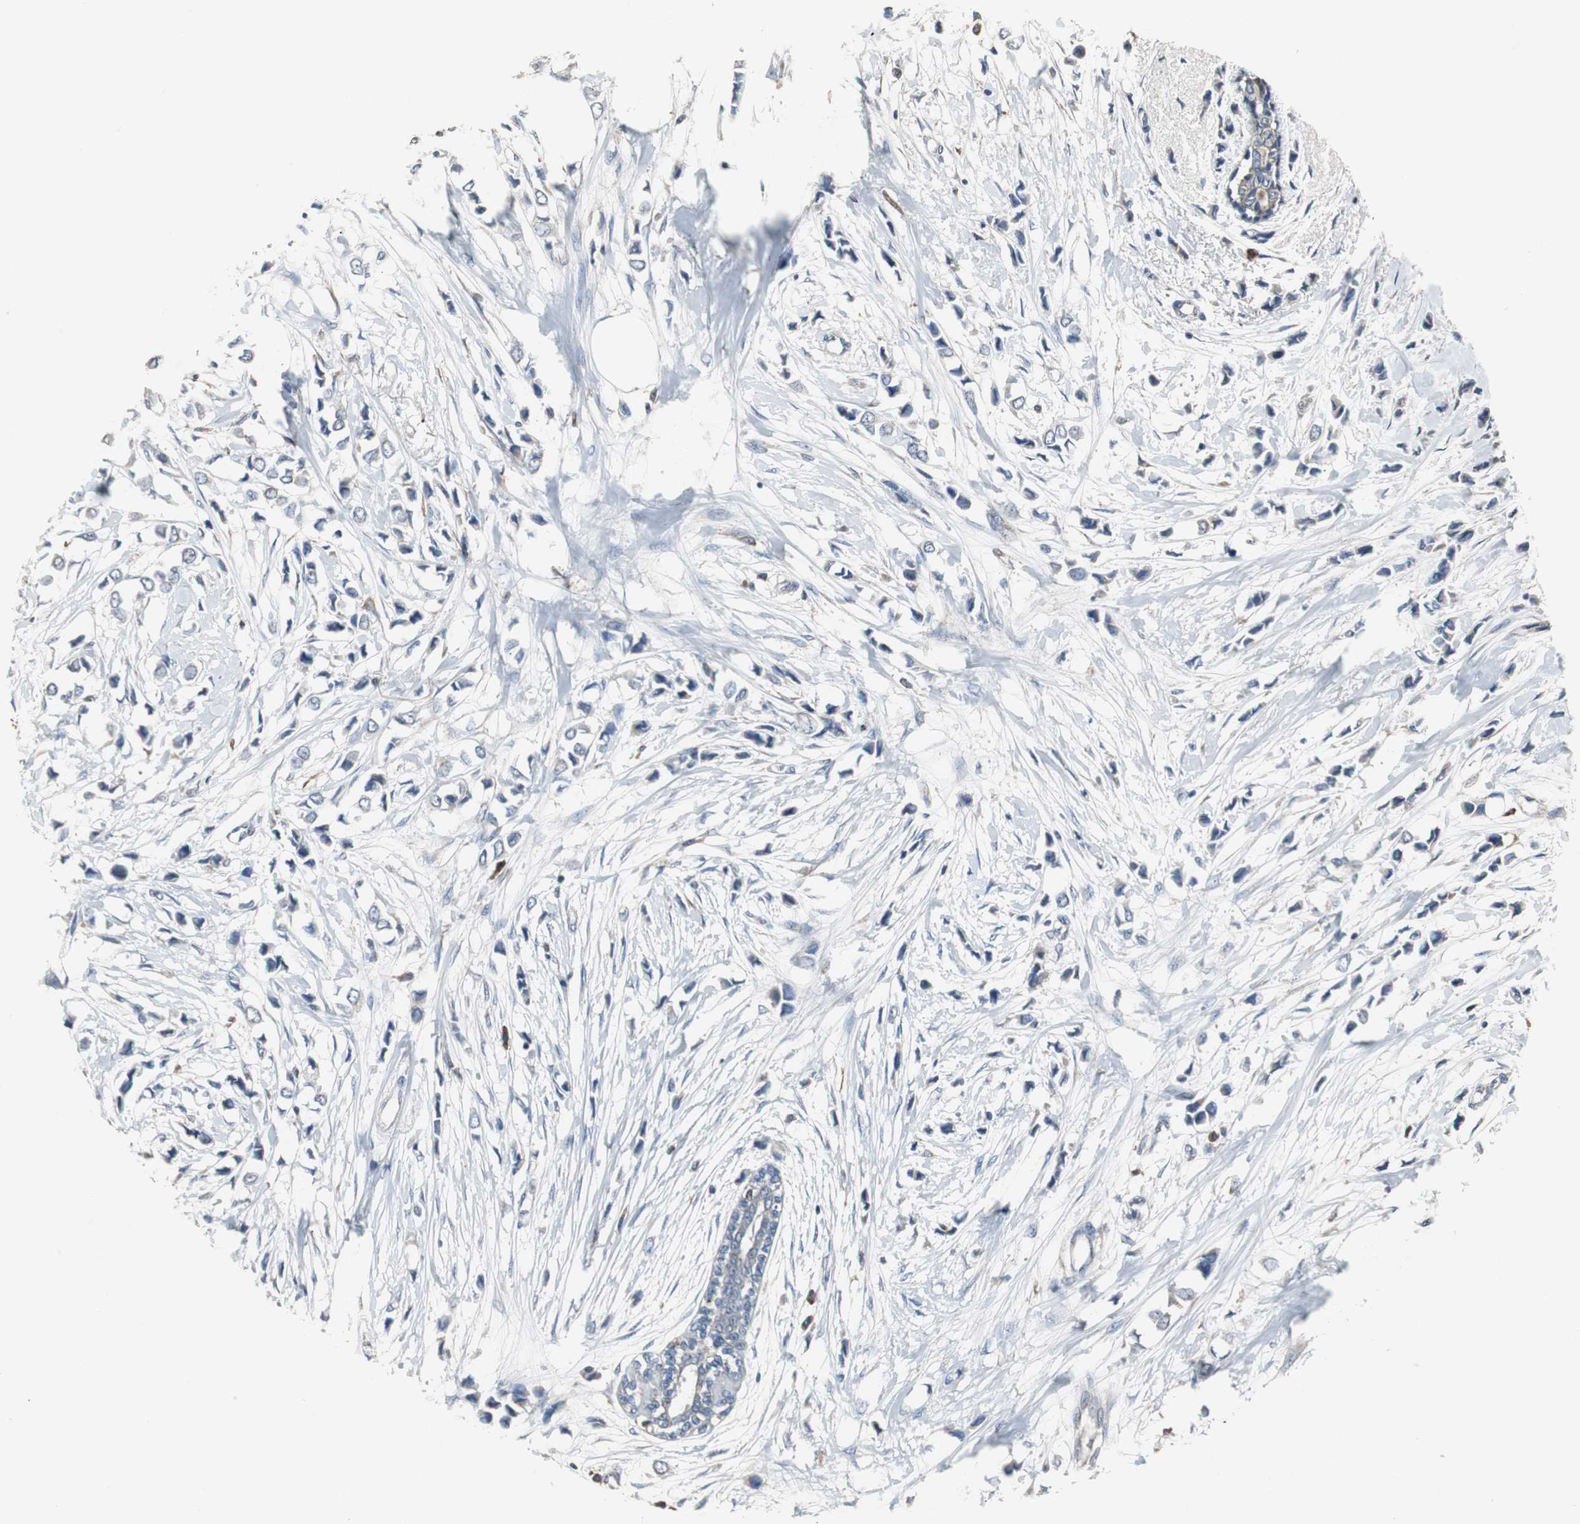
{"staining": {"intensity": "negative", "quantity": "none", "location": "none"}, "tissue": "breast cancer", "cell_type": "Tumor cells", "image_type": "cancer", "snomed": [{"axis": "morphology", "description": "Lobular carcinoma"}, {"axis": "topography", "description": "Breast"}], "caption": "Immunohistochemistry (IHC) of breast cancer exhibits no positivity in tumor cells.", "gene": "NCF2", "patient": {"sex": "female", "age": 51}}